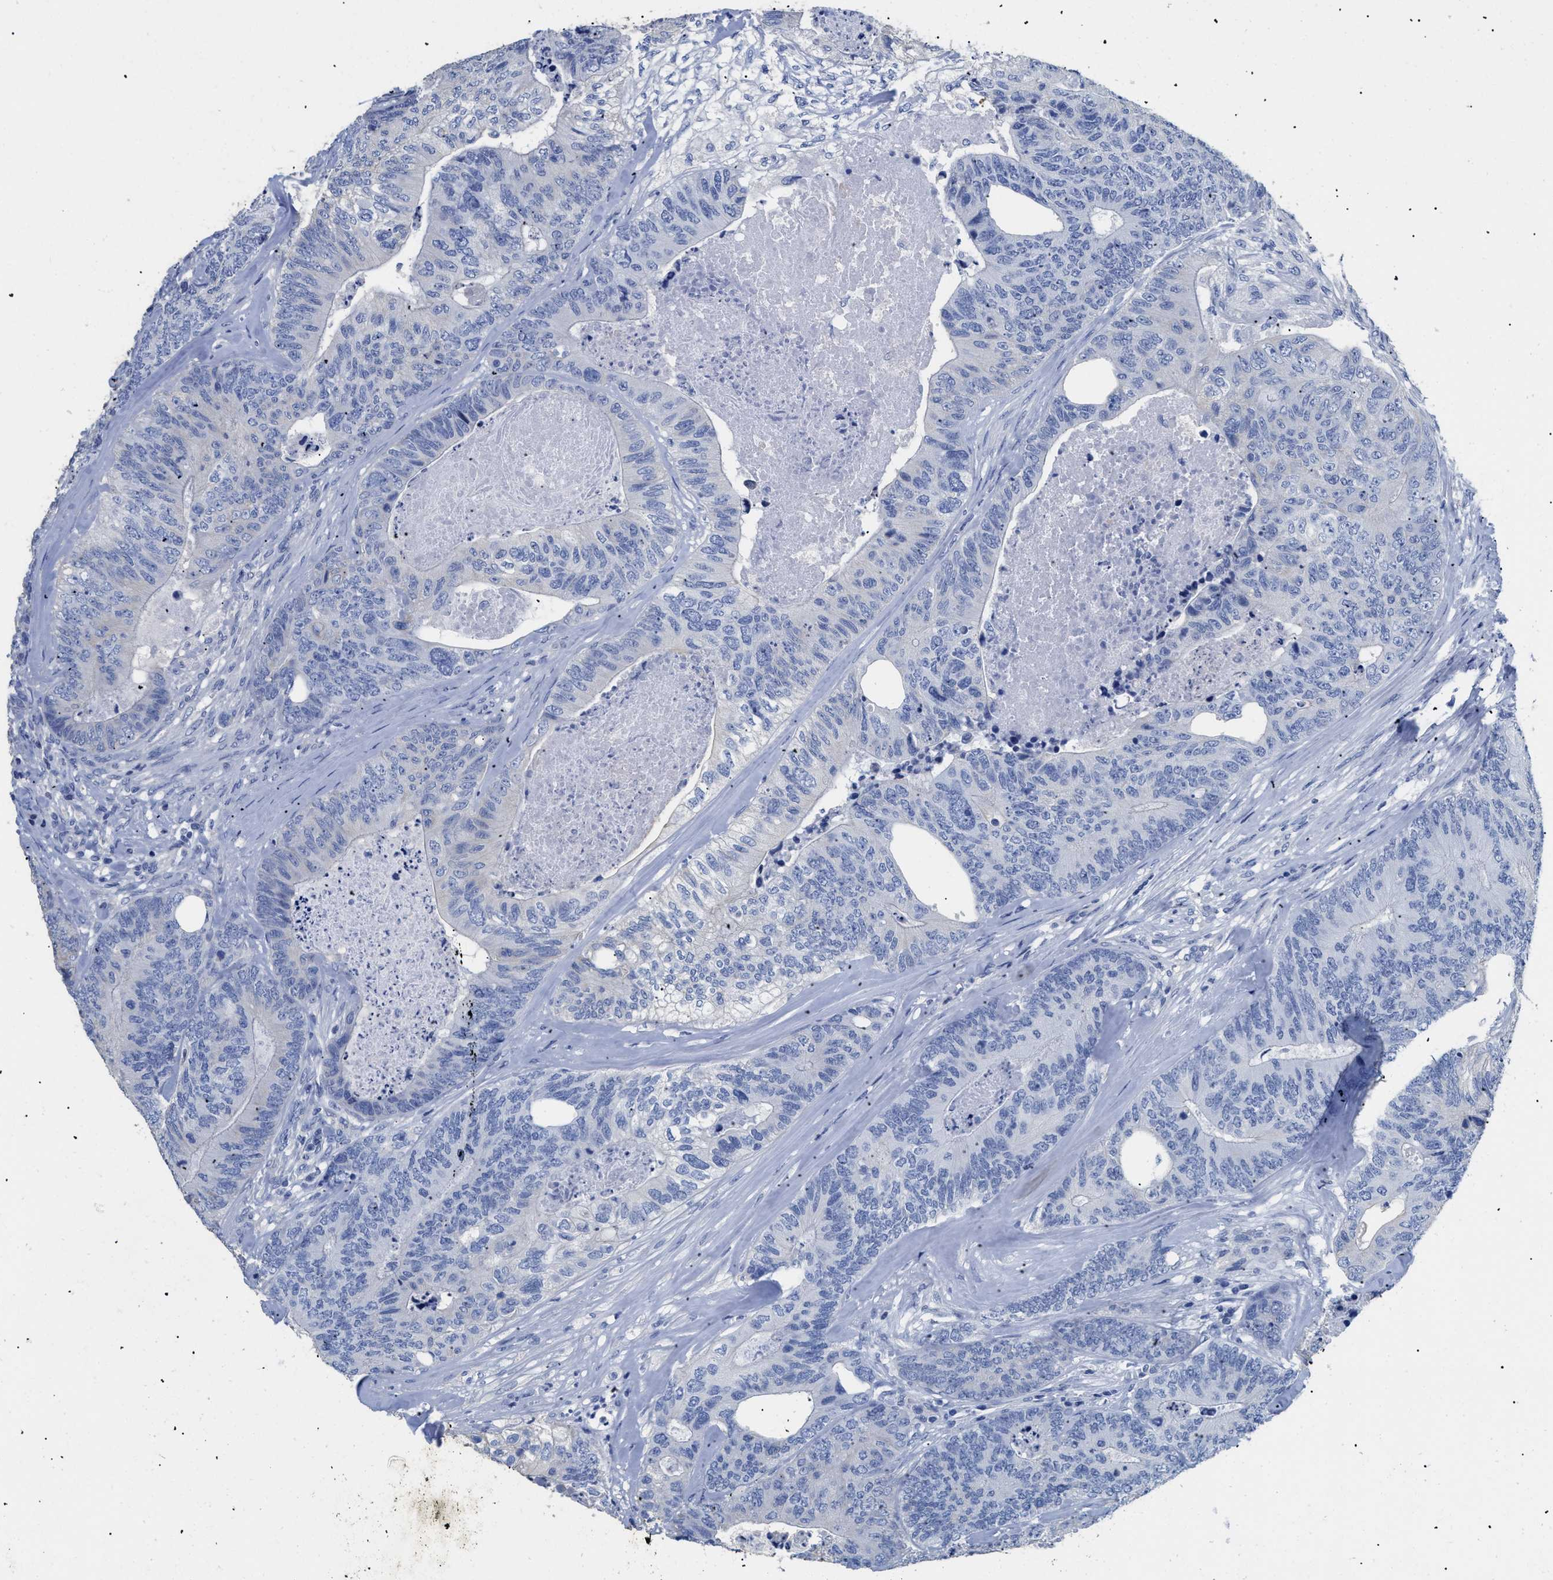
{"staining": {"intensity": "negative", "quantity": "none", "location": "none"}, "tissue": "colorectal cancer", "cell_type": "Tumor cells", "image_type": "cancer", "snomed": [{"axis": "morphology", "description": "Adenocarcinoma, NOS"}, {"axis": "topography", "description": "Colon"}], "caption": "The immunohistochemistry photomicrograph has no significant positivity in tumor cells of colorectal cancer tissue.", "gene": "DLC1", "patient": {"sex": "female", "age": 67}}